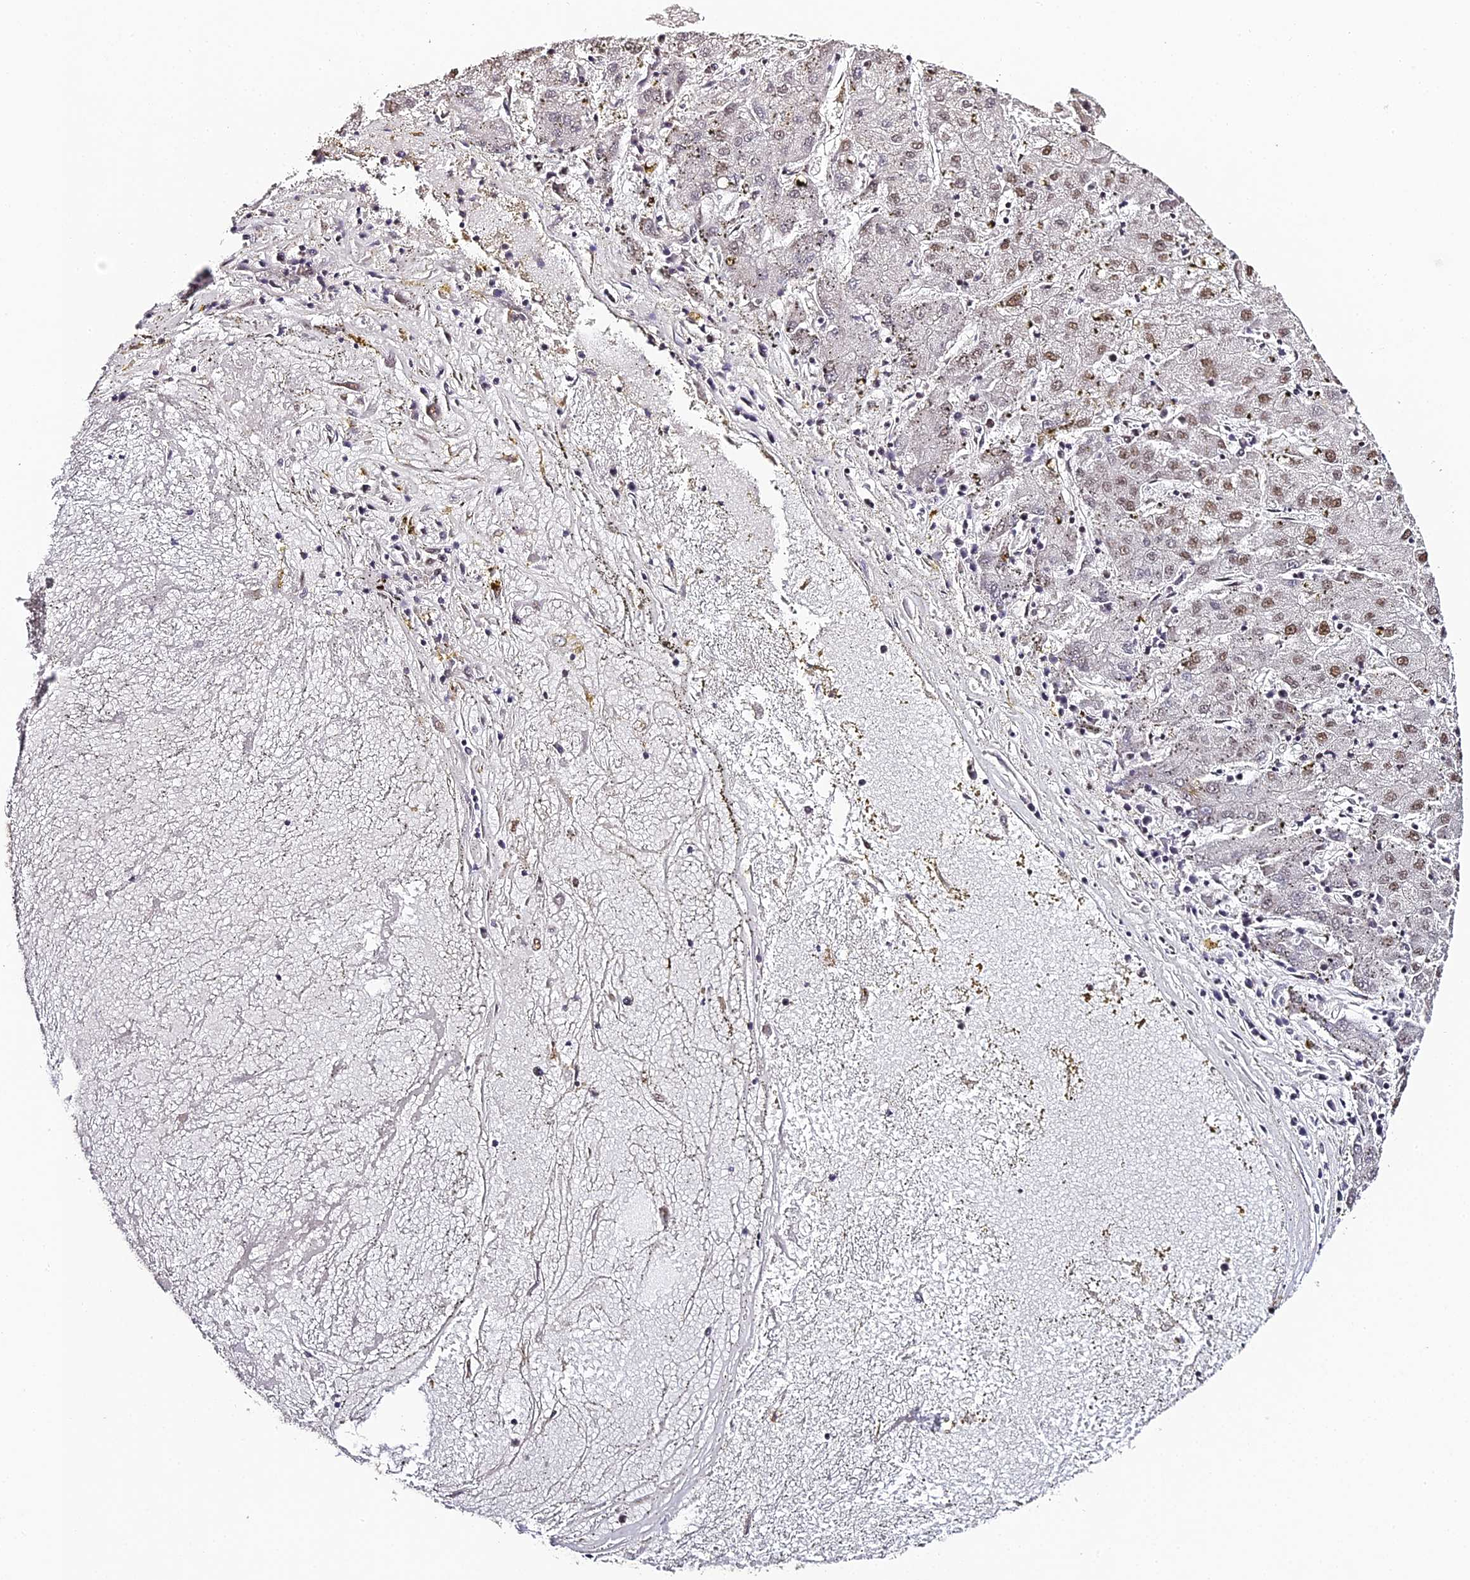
{"staining": {"intensity": "moderate", "quantity": "25%-75%", "location": "nuclear"}, "tissue": "liver cancer", "cell_type": "Tumor cells", "image_type": "cancer", "snomed": [{"axis": "morphology", "description": "Carcinoma, Hepatocellular, NOS"}, {"axis": "topography", "description": "Liver"}], "caption": "IHC photomicrograph of liver hepatocellular carcinoma stained for a protein (brown), which shows medium levels of moderate nuclear positivity in about 25%-75% of tumor cells.", "gene": "HNRNPA1", "patient": {"sex": "male", "age": 72}}